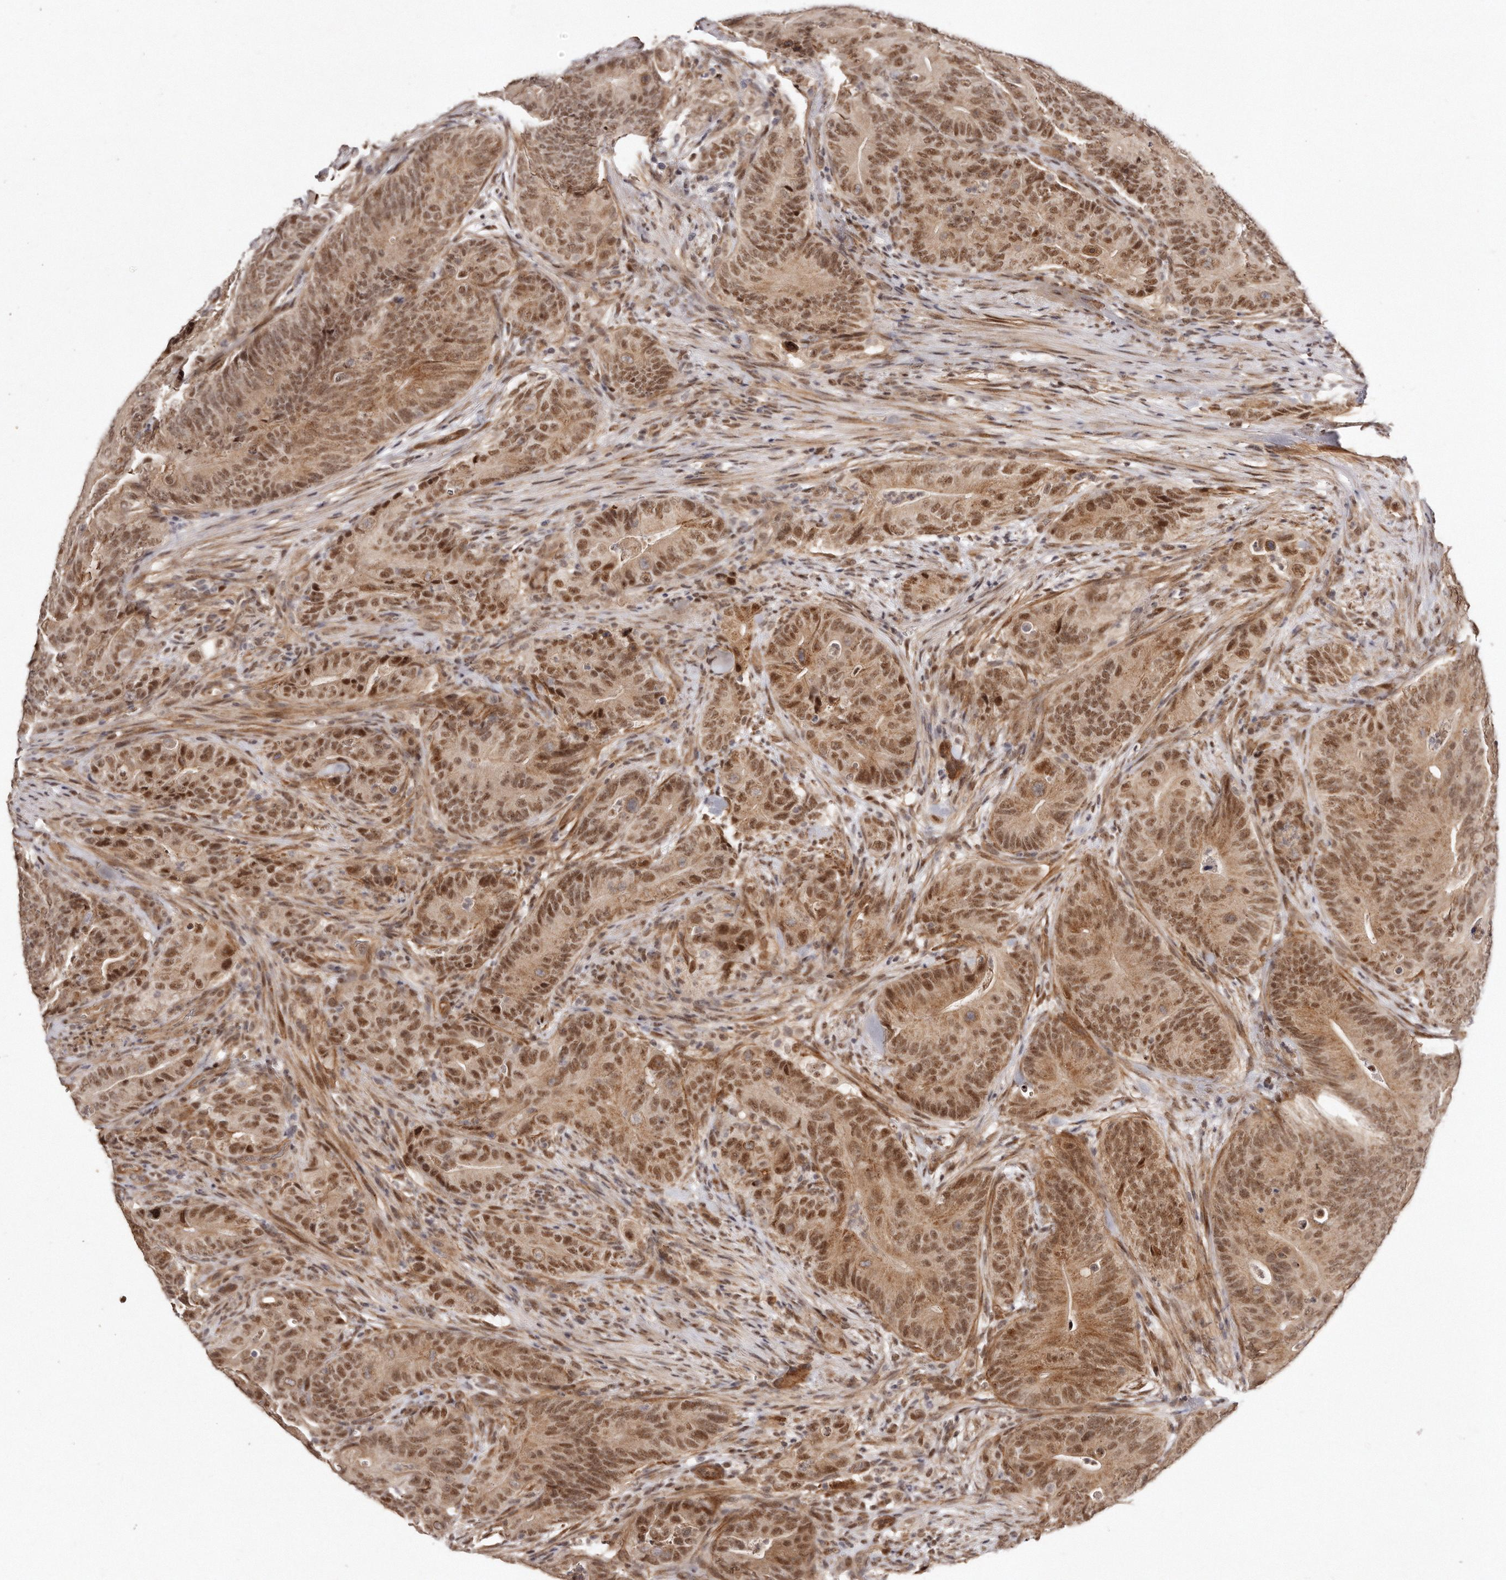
{"staining": {"intensity": "moderate", "quantity": ">75%", "location": "cytoplasmic/membranous,nuclear"}, "tissue": "colorectal cancer", "cell_type": "Tumor cells", "image_type": "cancer", "snomed": [{"axis": "morphology", "description": "Normal tissue, NOS"}, {"axis": "topography", "description": "Colon"}], "caption": "Human colorectal cancer stained with a protein marker shows moderate staining in tumor cells.", "gene": "SOX4", "patient": {"sex": "female", "age": 82}}